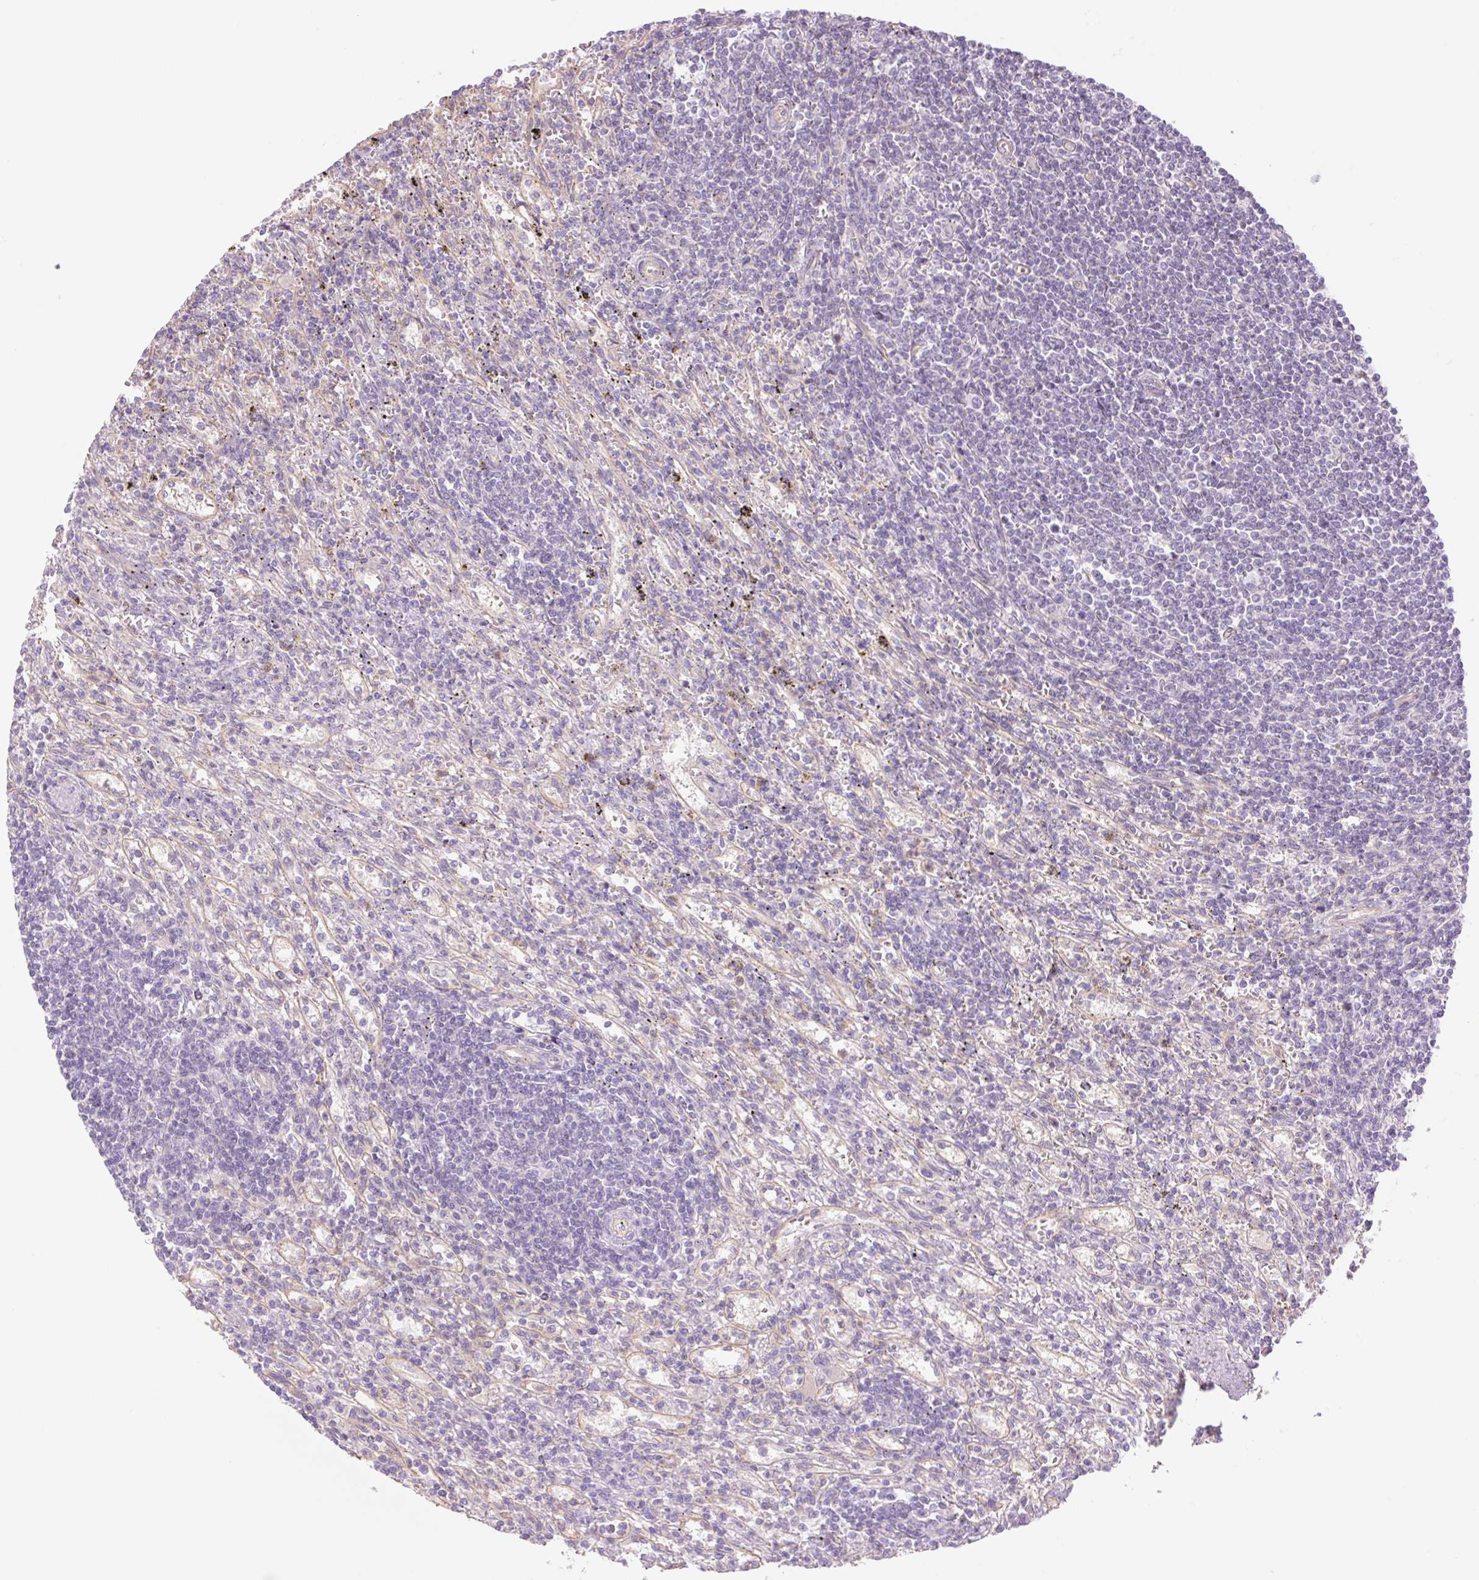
{"staining": {"intensity": "negative", "quantity": "none", "location": "none"}, "tissue": "lymphoma", "cell_type": "Tumor cells", "image_type": "cancer", "snomed": [{"axis": "morphology", "description": "Malignant lymphoma, non-Hodgkin's type, Low grade"}, {"axis": "topography", "description": "Spleen"}], "caption": "High magnification brightfield microscopy of lymphoma stained with DAB (3,3'-diaminobenzidine) (brown) and counterstained with hematoxylin (blue): tumor cells show no significant expression. (DAB (3,3'-diaminobenzidine) immunohistochemistry with hematoxylin counter stain).", "gene": "NLRP5", "patient": {"sex": "male", "age": 76}}